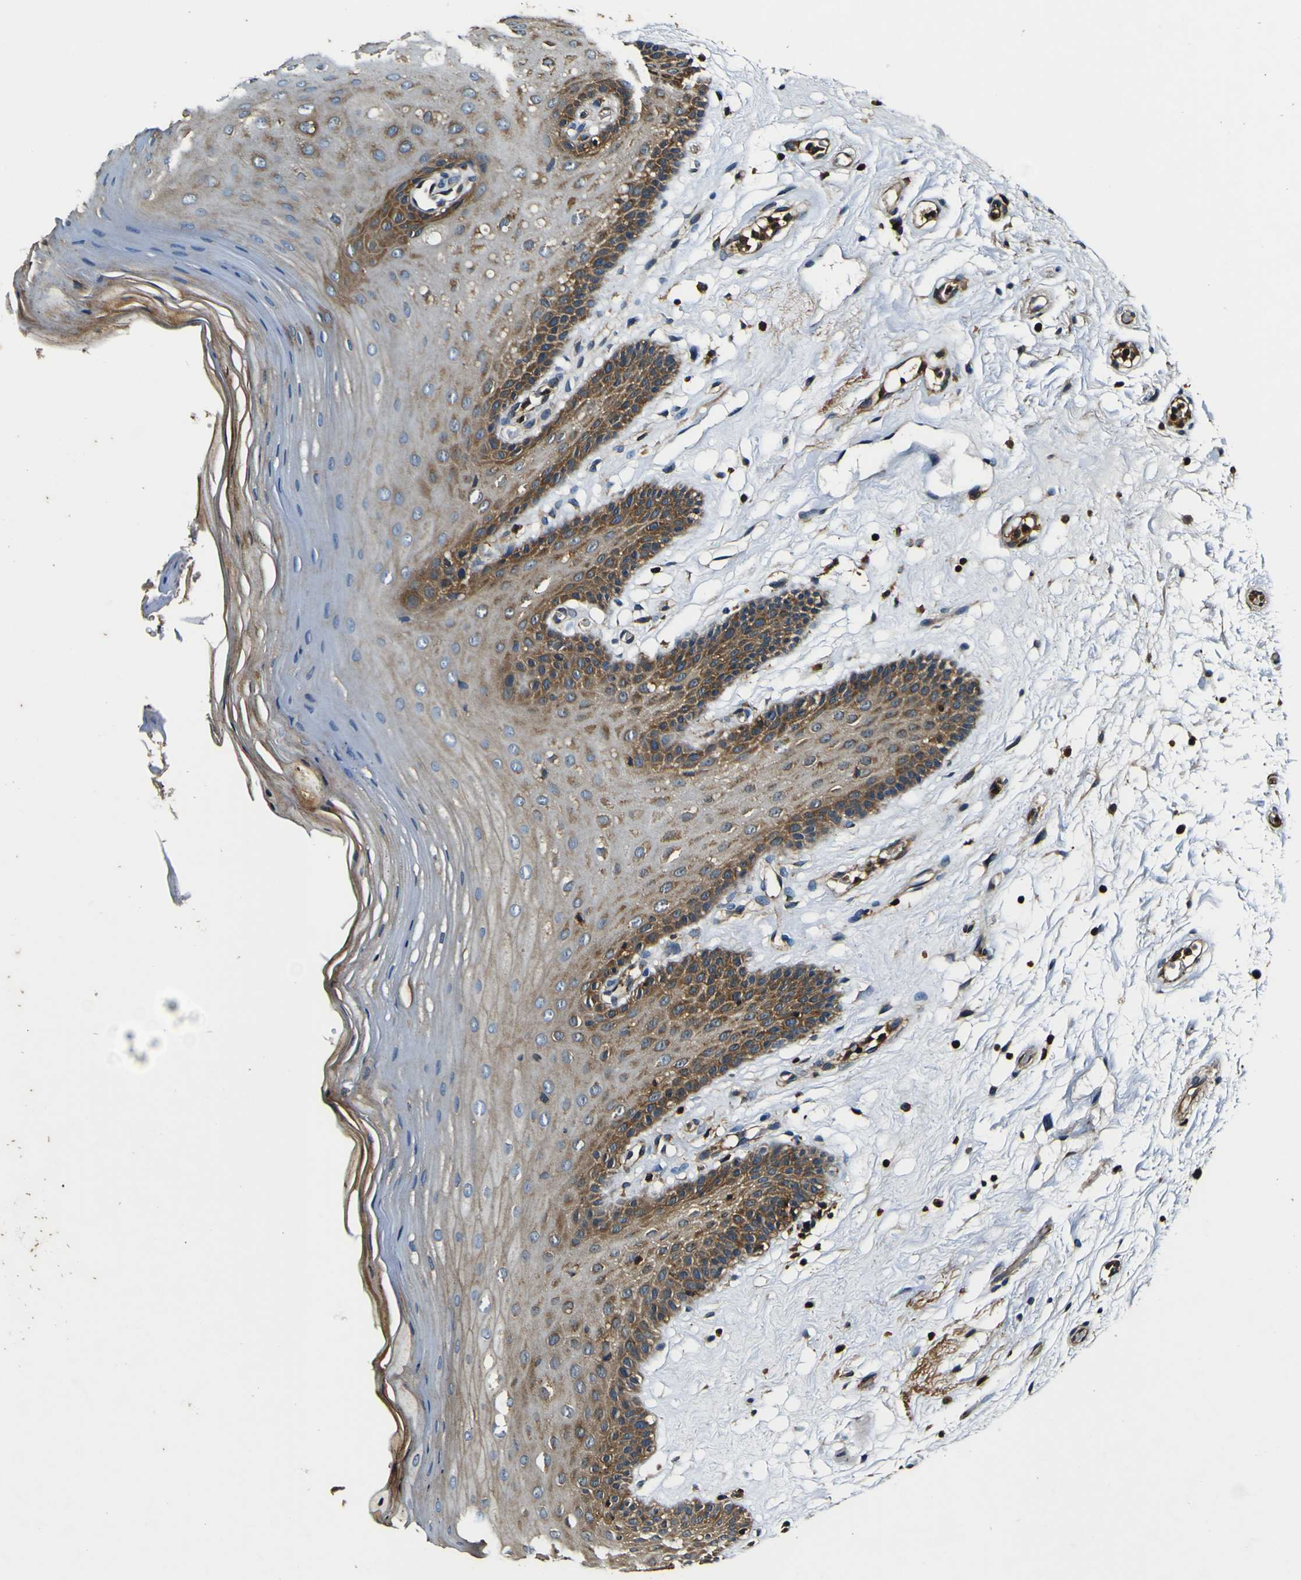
{"staining": {"intensity": "moderate", "quantity": "25%-75%", "location": "cytoplasmic/membranous"}, "tissue": "oral mucosa", "cell_type": "Squamous epithelial cells", "image_type": "normal", "snomed": [{"axis": "morphology", "description": "Normal tissue, NOS"}, {"axis": "morphology", "description": "Squamous cell carcinoma, NOS"}, {"axis": "topography", "description": "Skeletal muscle"}, {"axis": "topography", "description": "Oral tissue"}, {"axis": "topography", "description": "Head-Neck"}], "caption": "Moderate cytoplasmic/membranous staining is appreciated in approximately 25%-75% of squamous epithelial cells in unremarkable oral mucosa. (DAB (3,3'-diaminobenzidine) IHC, brown staining for protein, blue staining for nuclei).", "gene": "RHOT2", "patient": {"sex": "male", "age": 71}}